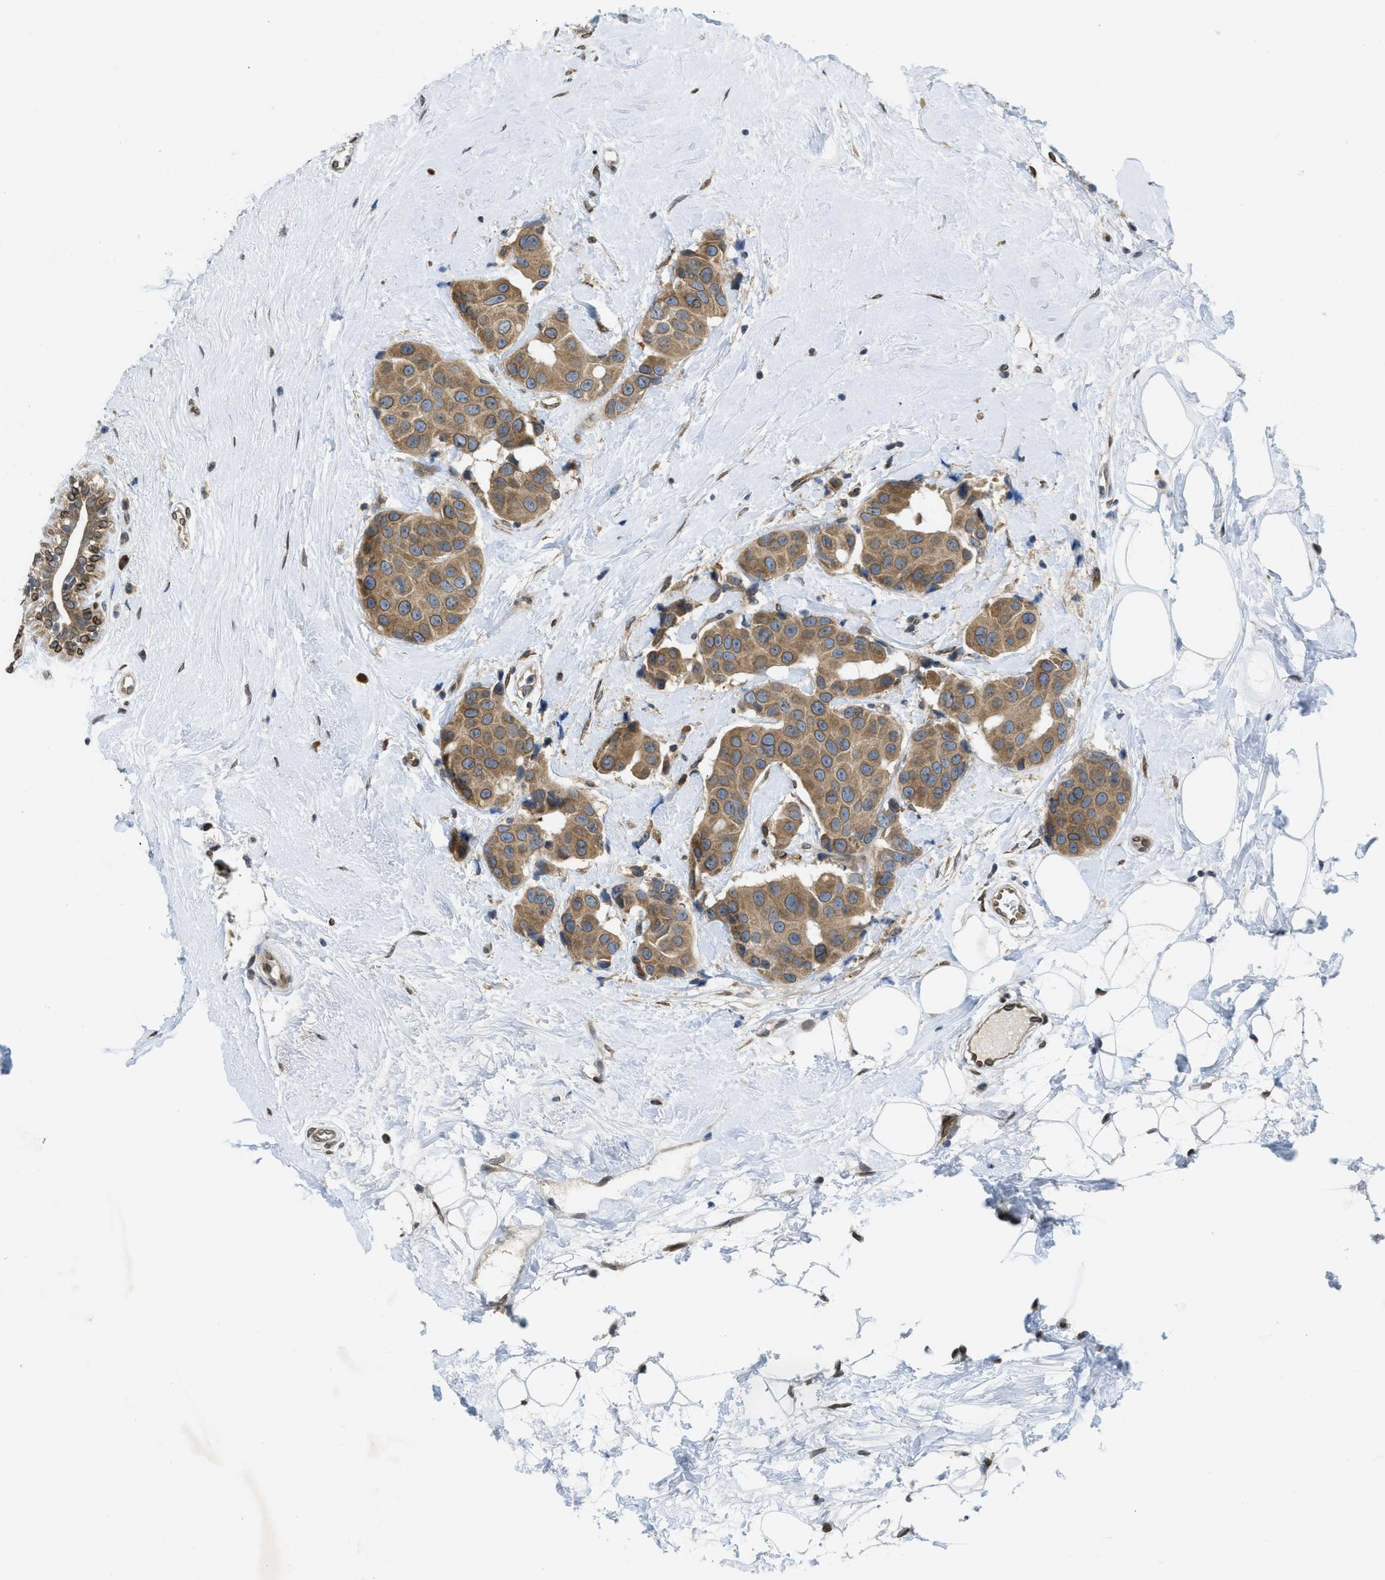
{"staining": {"intensity": "moderate", "quantity": ">75%", "location": "cytoplasmic/membranous"}, "tissue": "breast cancer", "cell_type": "Tumor cells", "image_type": "cancer", "snomed": [{"axis": "morphology", "description": "Normal tissue, NOS"}, {"axis": "morphology", "description": "Duct carcinoma"}, {"axis": "topography", "description": "Breast"}], "caption": "Immunohistochemistry (IHC) (DAB (3,3'-diaminobenzidine)) staining of breast cancer displays moderate cytoplasmic/membranous protein expression in about >75% of tumor cells. The protein is shown in brown color, while the nuclei are stained blue.", "gene": "EIF2AK3", "patient": {"sex": "female", "age": 39}}